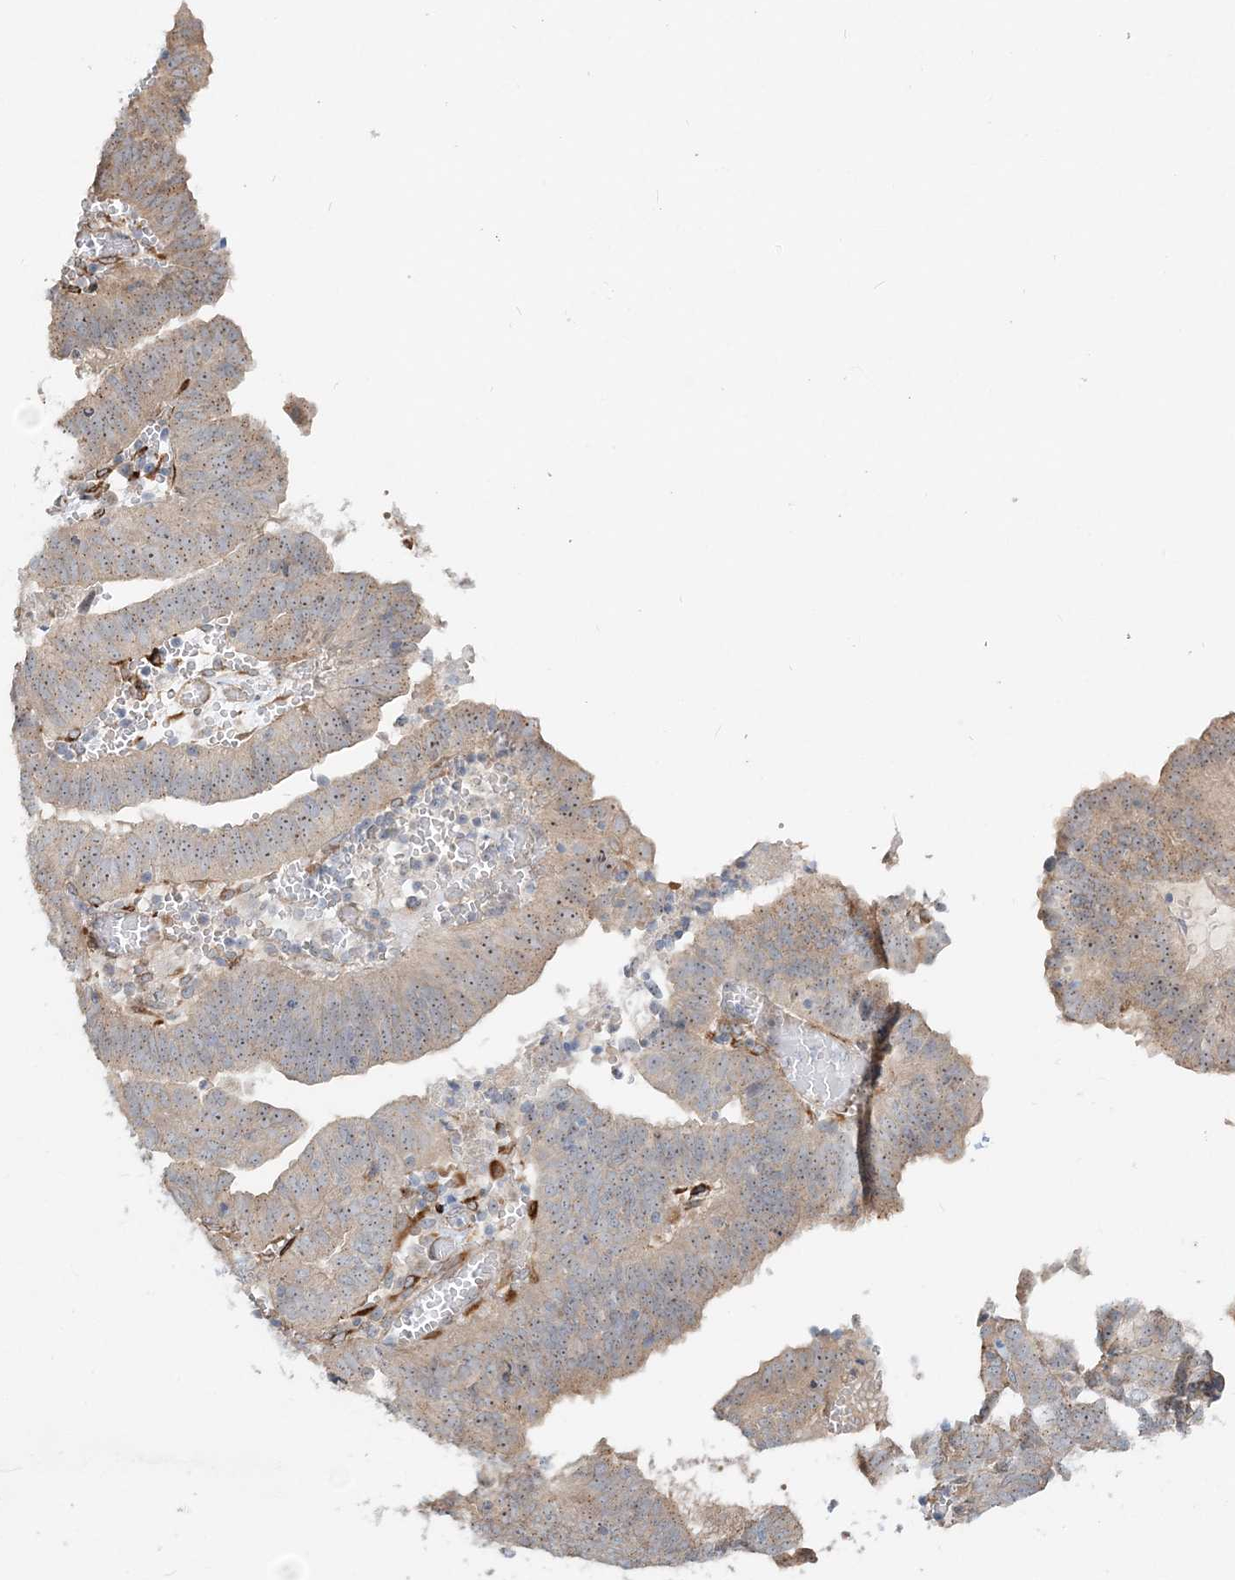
{"staining": {"intensity": "weak", "quantity": "25%-75%", "location": "cytoplasmic/membranous,nuclear"}, "tissue": "endometrial cancer", "cell_type": "Tumor cells", "image_type": "cancer", "snomed": [{"axis": "morphology", "description": "Adenocarcinoma, NOS"}, {"axis": "topography", "description": "Uterus"}], "caption": "The micrograph demonstrates a brown stain indicating the presence of a protein in the cytoplasmic/membranous and nuclear of tumor cells in adenocarcinoma (endometrial).", "gene": "CXXC5", "patient": {"sex": "female", "age": 77}}